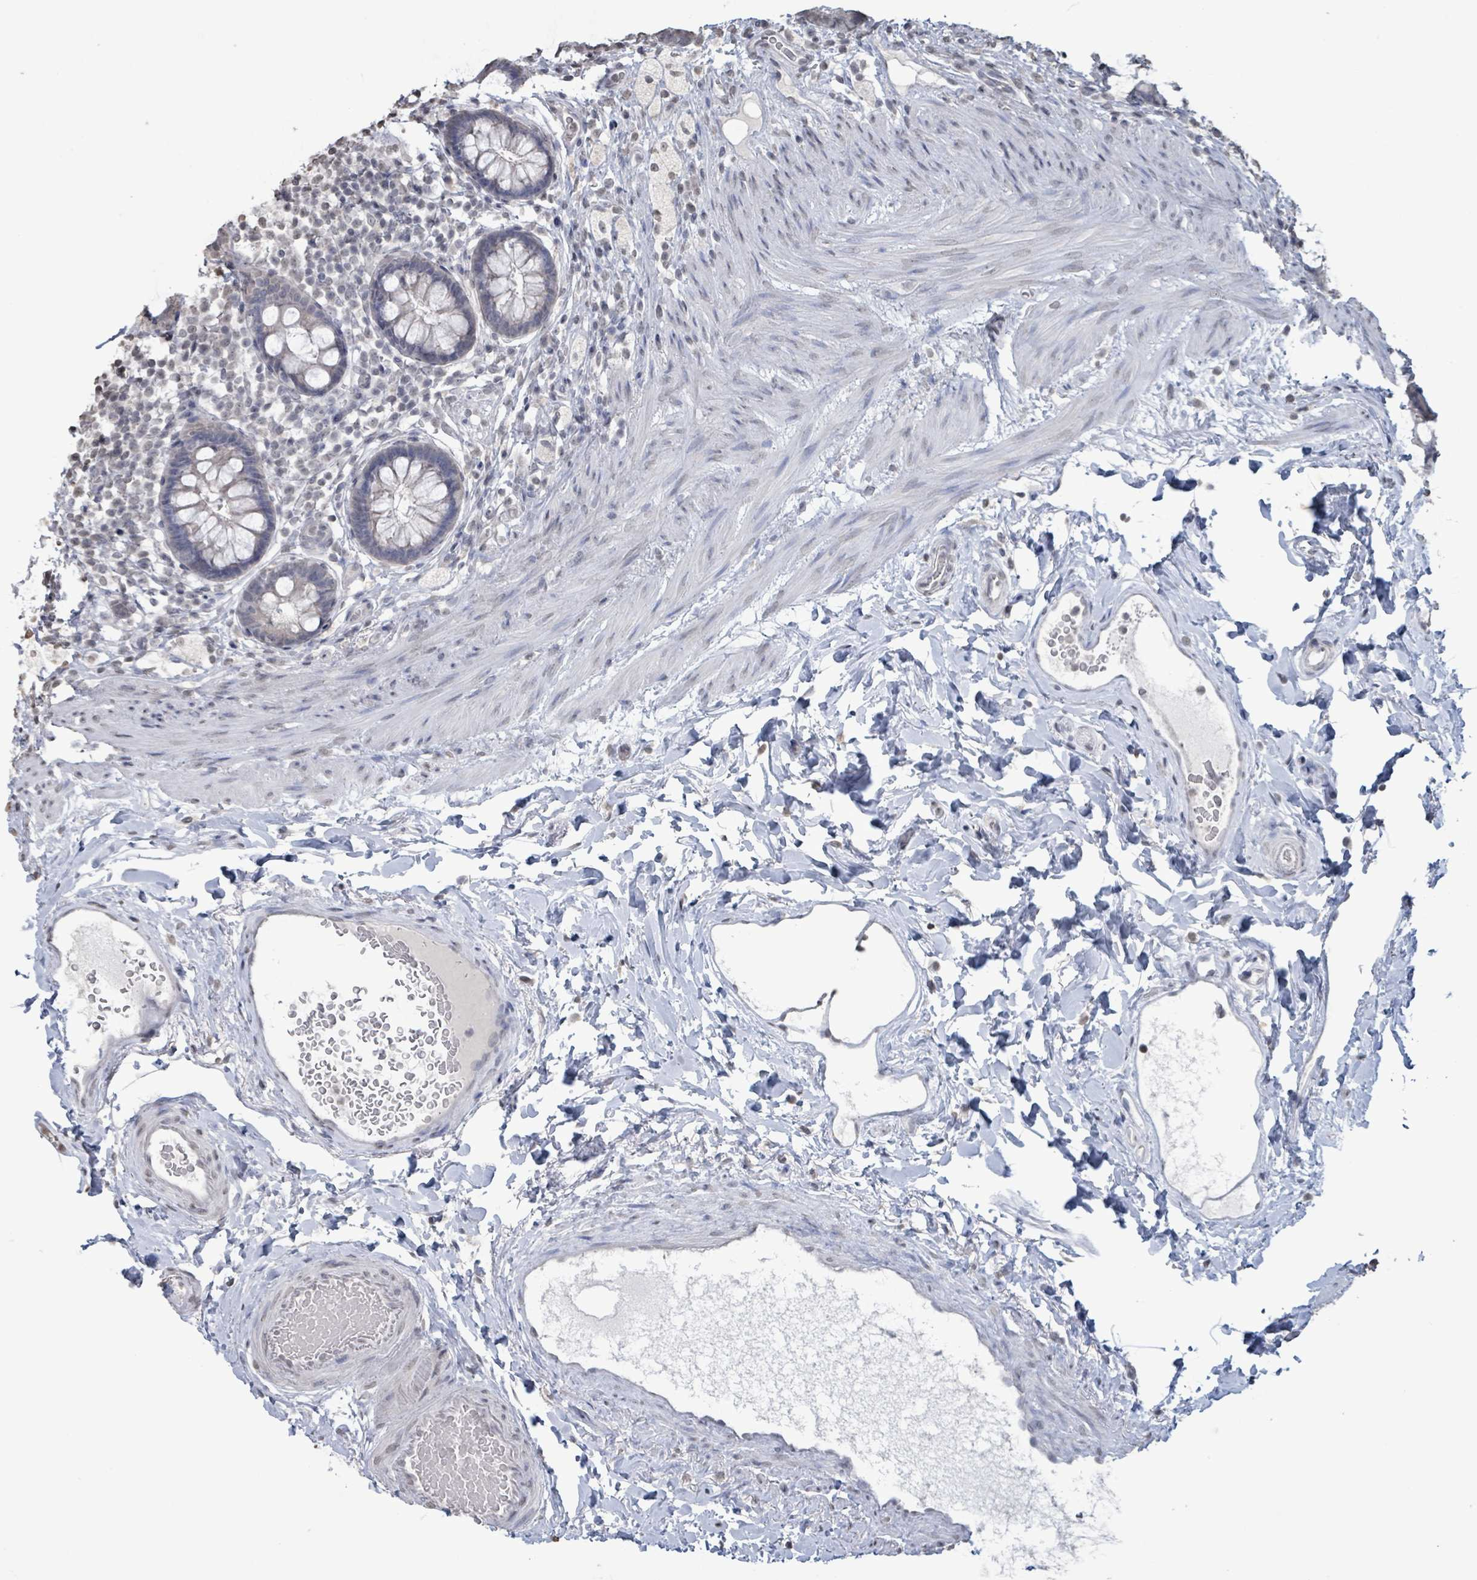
{"staining": {"intensity": "weak", "quantity": "<25%", "location": "nuclear"}, "tissue": "rectum", "cell_type": "Glandular cells", "image_type": "normal", "snomed": [{"axis": "morphology", "description": "Normal tissue, NOS"}, {"axis": "topography", "description": "Rectum"}, {"axis": "topography", "description": "Peripheral nerve tissue"}], "caption": "Glandular cells are negative for protein expression in unremarkable human rectum. (DAB IHC, high magnification).", "gene": "CA9", "patient": {"sex": "female", "age": 69}}